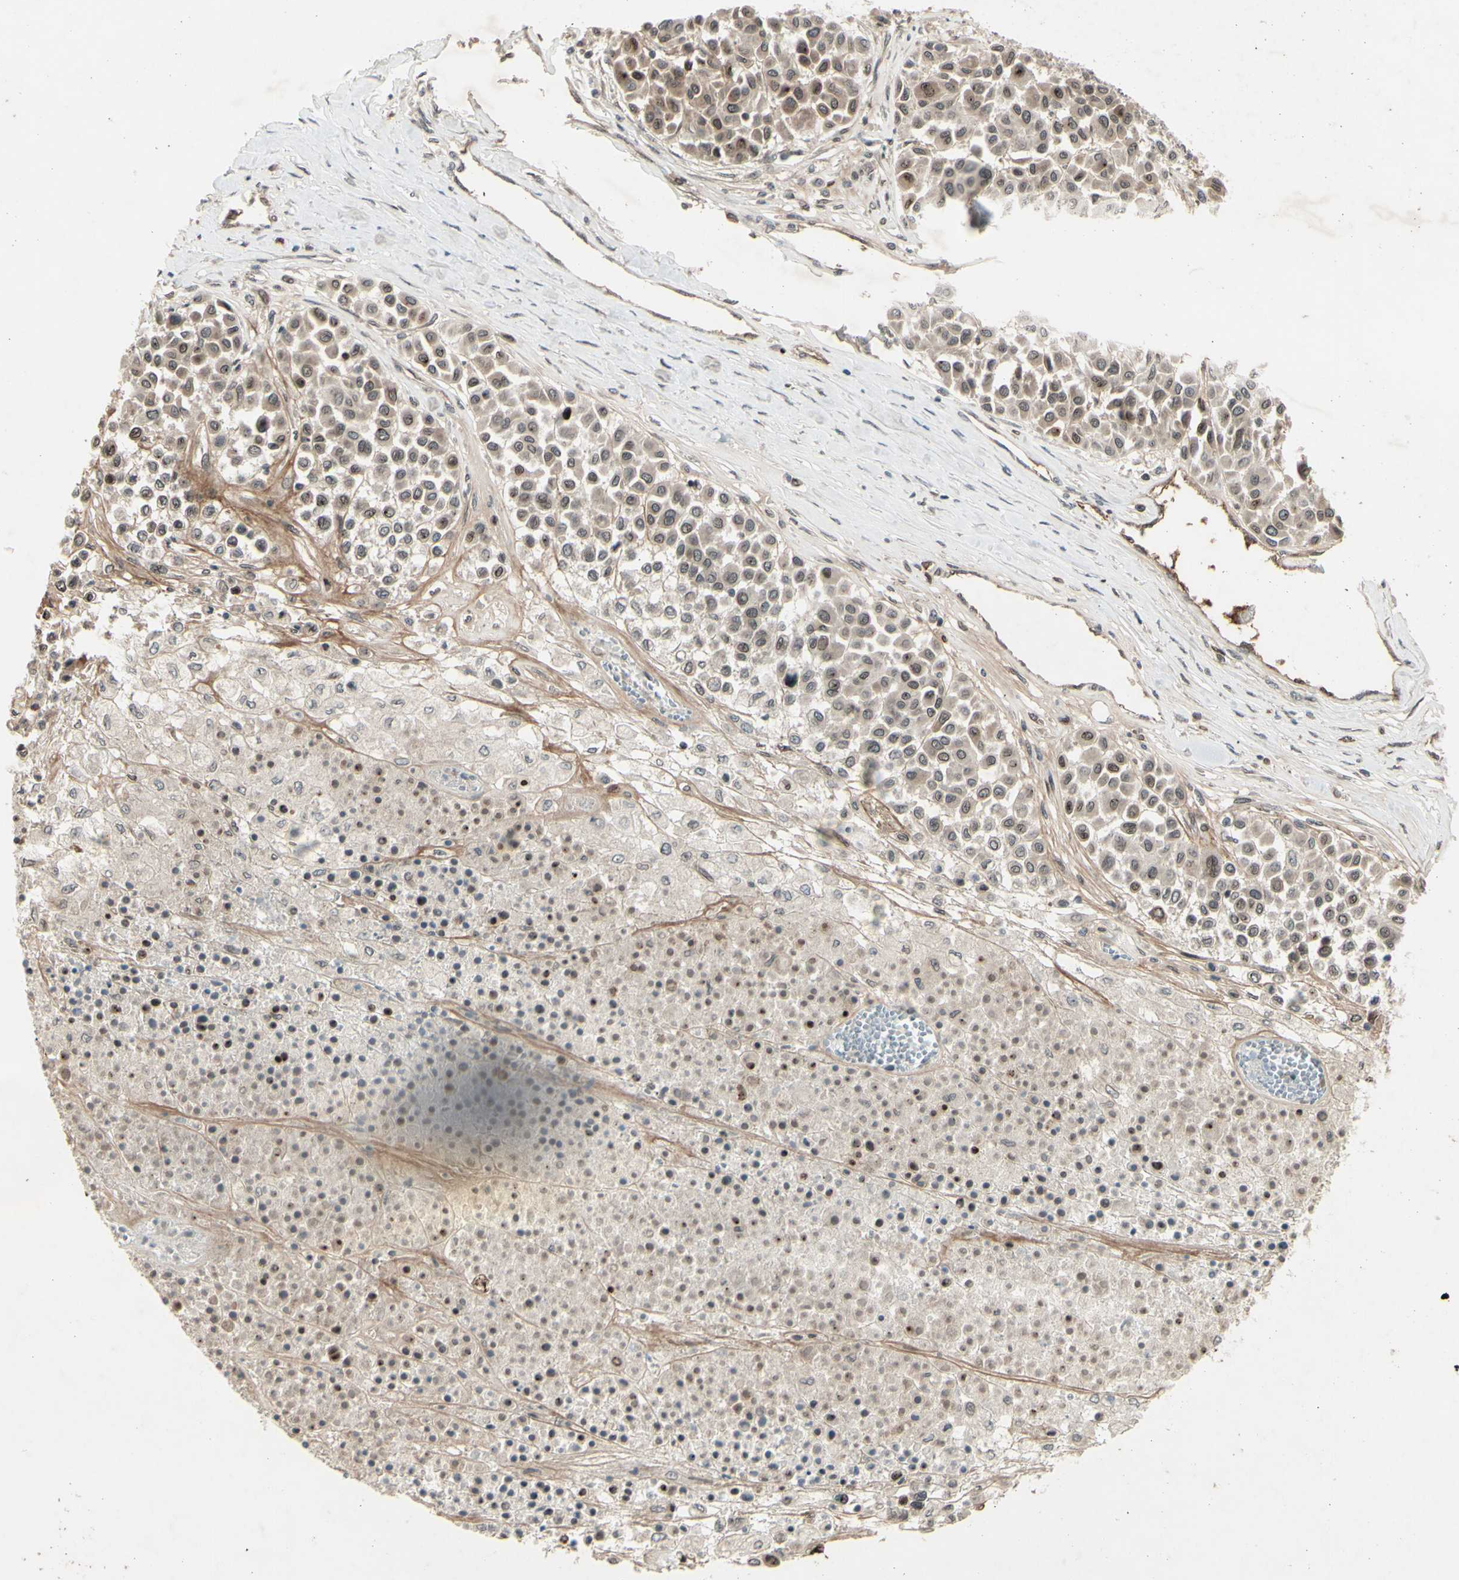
{"staining": {"intensity": "weak", "quantity": "25%-75%", "location": "cytoplasmic/membranous,nuclear"}, "tissue": "melanoma", "cell_type": "Tumor cells", "image_type": "cancer", "snomed": [{"axis": "morphology", "description": "Malignant melanoma, Metastatic site"}, {"axis": "topography", "description": "Soft tissue"}], "caption": "Tumor cells demonstrate low levels of weak cytoplasmic/membranous and nuclear positivity in approximately 25%-75% of cells in human melanoma.", "gene": "MLF2", "patient": {"sex": "male", "age": 41}}